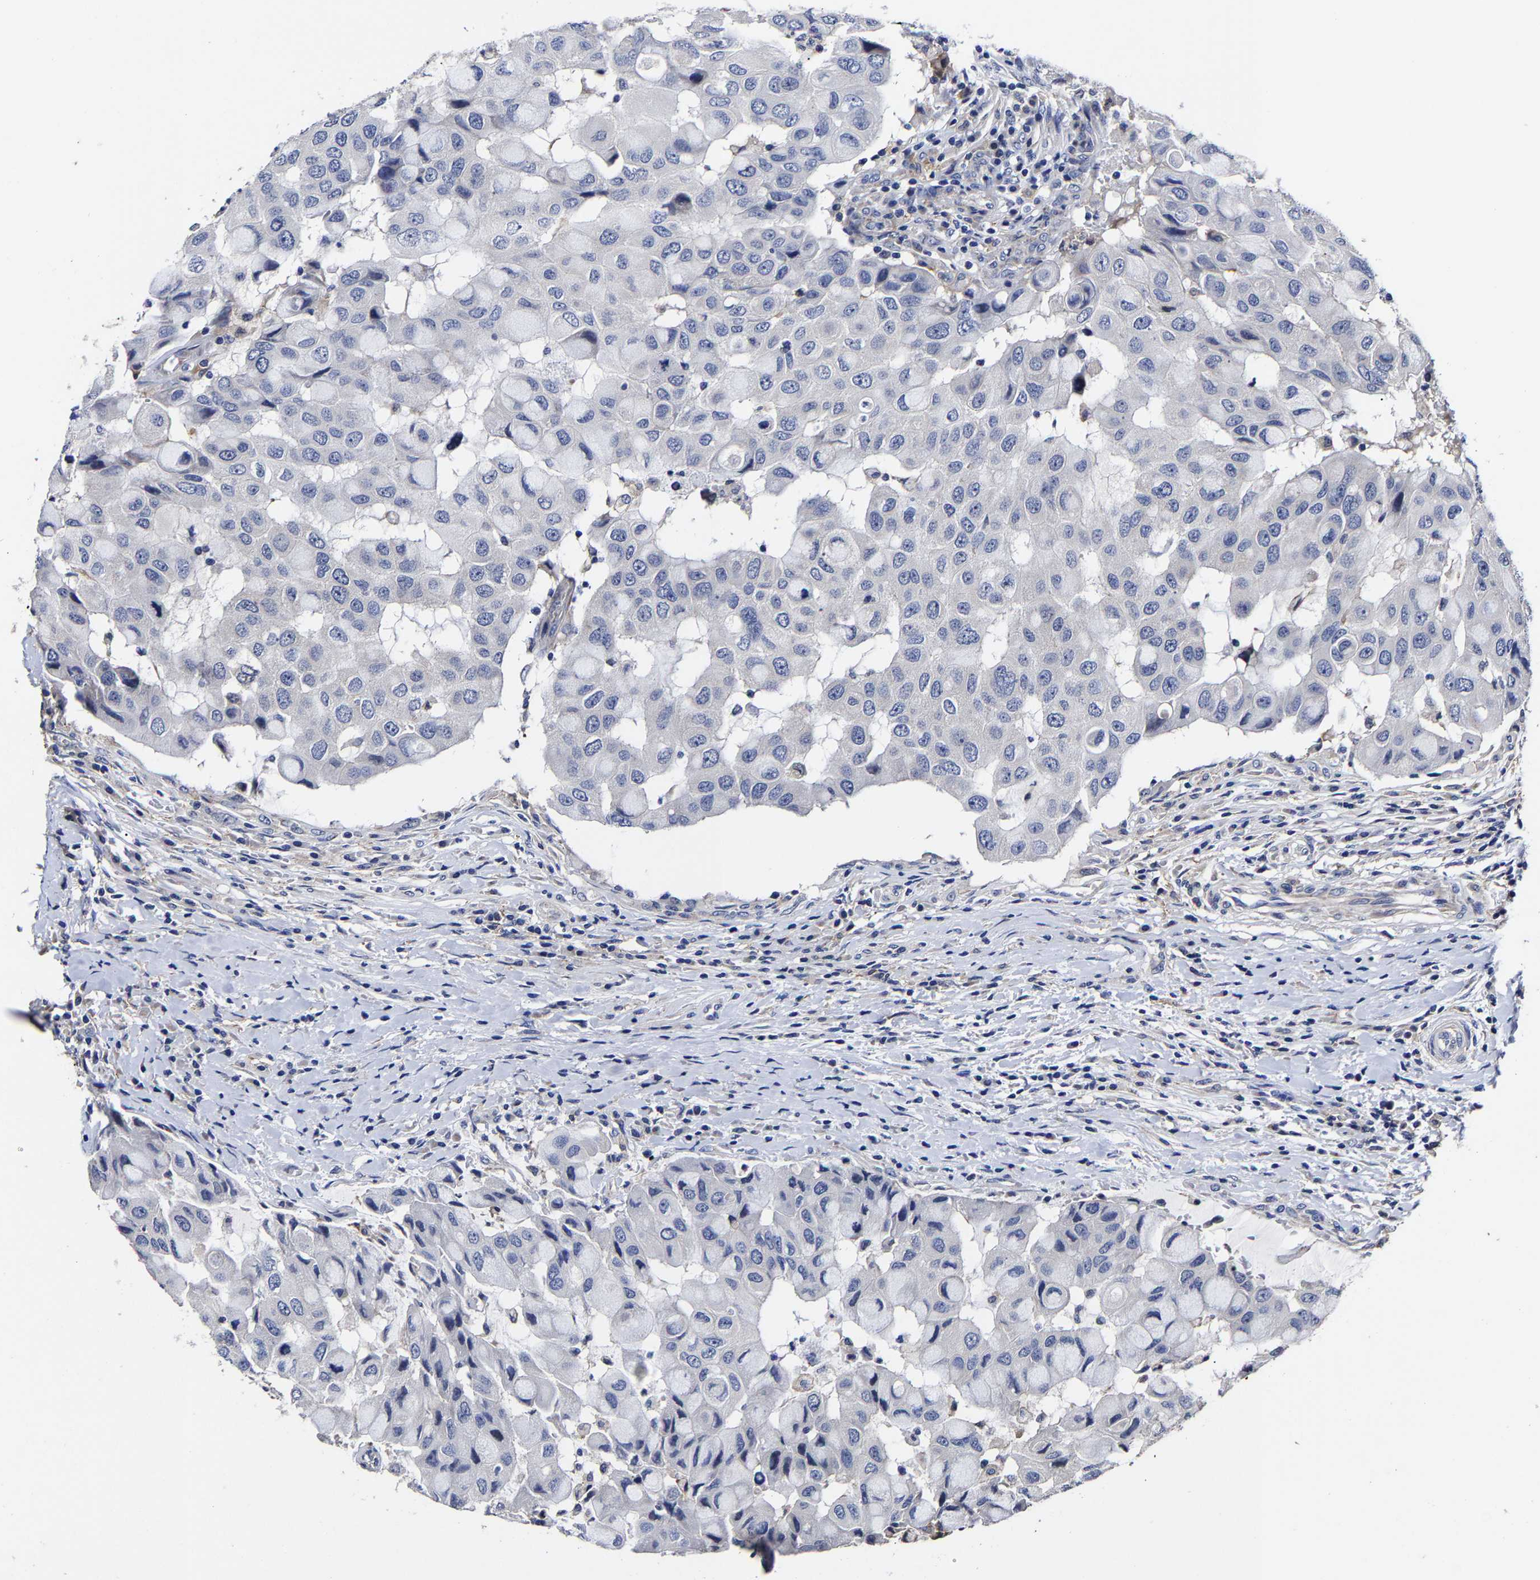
{"staining": {"intensity": "negative", "quantity": "none", "location": "none"}, "tissue": "breast cancer", "cell_type": "Tumor cells", "image_type": "cancer", "snomed": [{"axis": "morphology", "description": "Duct carcinoma"}, {"axis": "topography", "description": "Breast"}], "caption": "Image shows no protein staining in tumor cells of breast cancer (infiltrating ductal carcinoma) tissue. (DAB (3,3'-diaminobenzidine) immunohistochemistry visualized using brightfield microscopy, high magnification).", "gene": "AASS", "patient": {"sex": "female", "age": 27}}